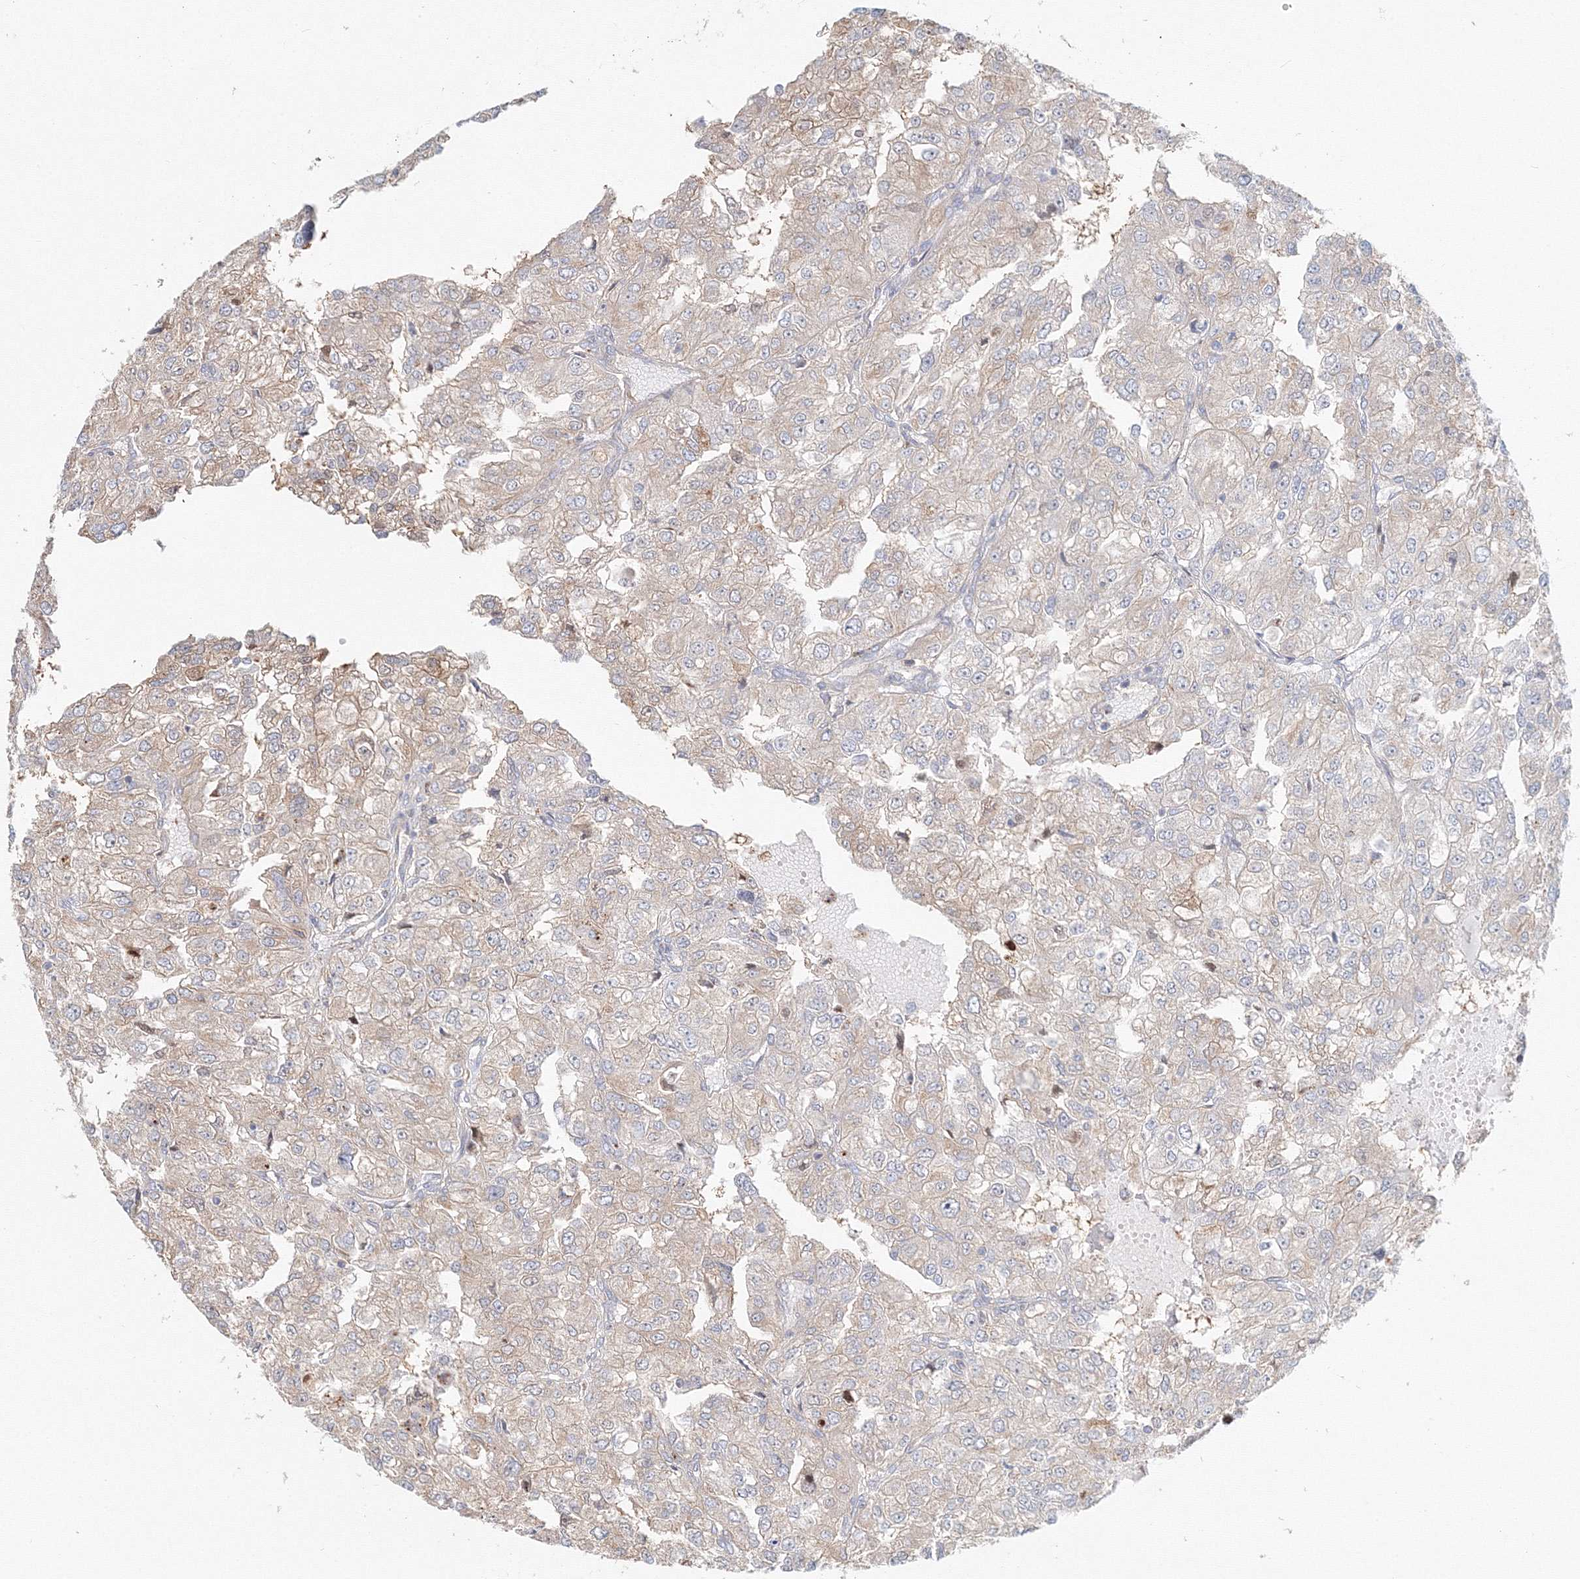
{"staining": {"intensity": "weak", "quantity": "<25%", "location": "cytoplasmic/membranous"}, "tissue": "renal cancer", "cell_type": "Tumor cells", "image_type": "cancer", "snomed": [{"axis": "morphology", "description": "Adenocarcinoma, NOS"}, {"axis": "topography", "description": "Kidney"}], "caption": "Tumor cells show no significant protein staining in renal cancer (adenocarcinoma).", "gene": "ARHGAP21", "patient": {"sex": "female", "age": 54}}